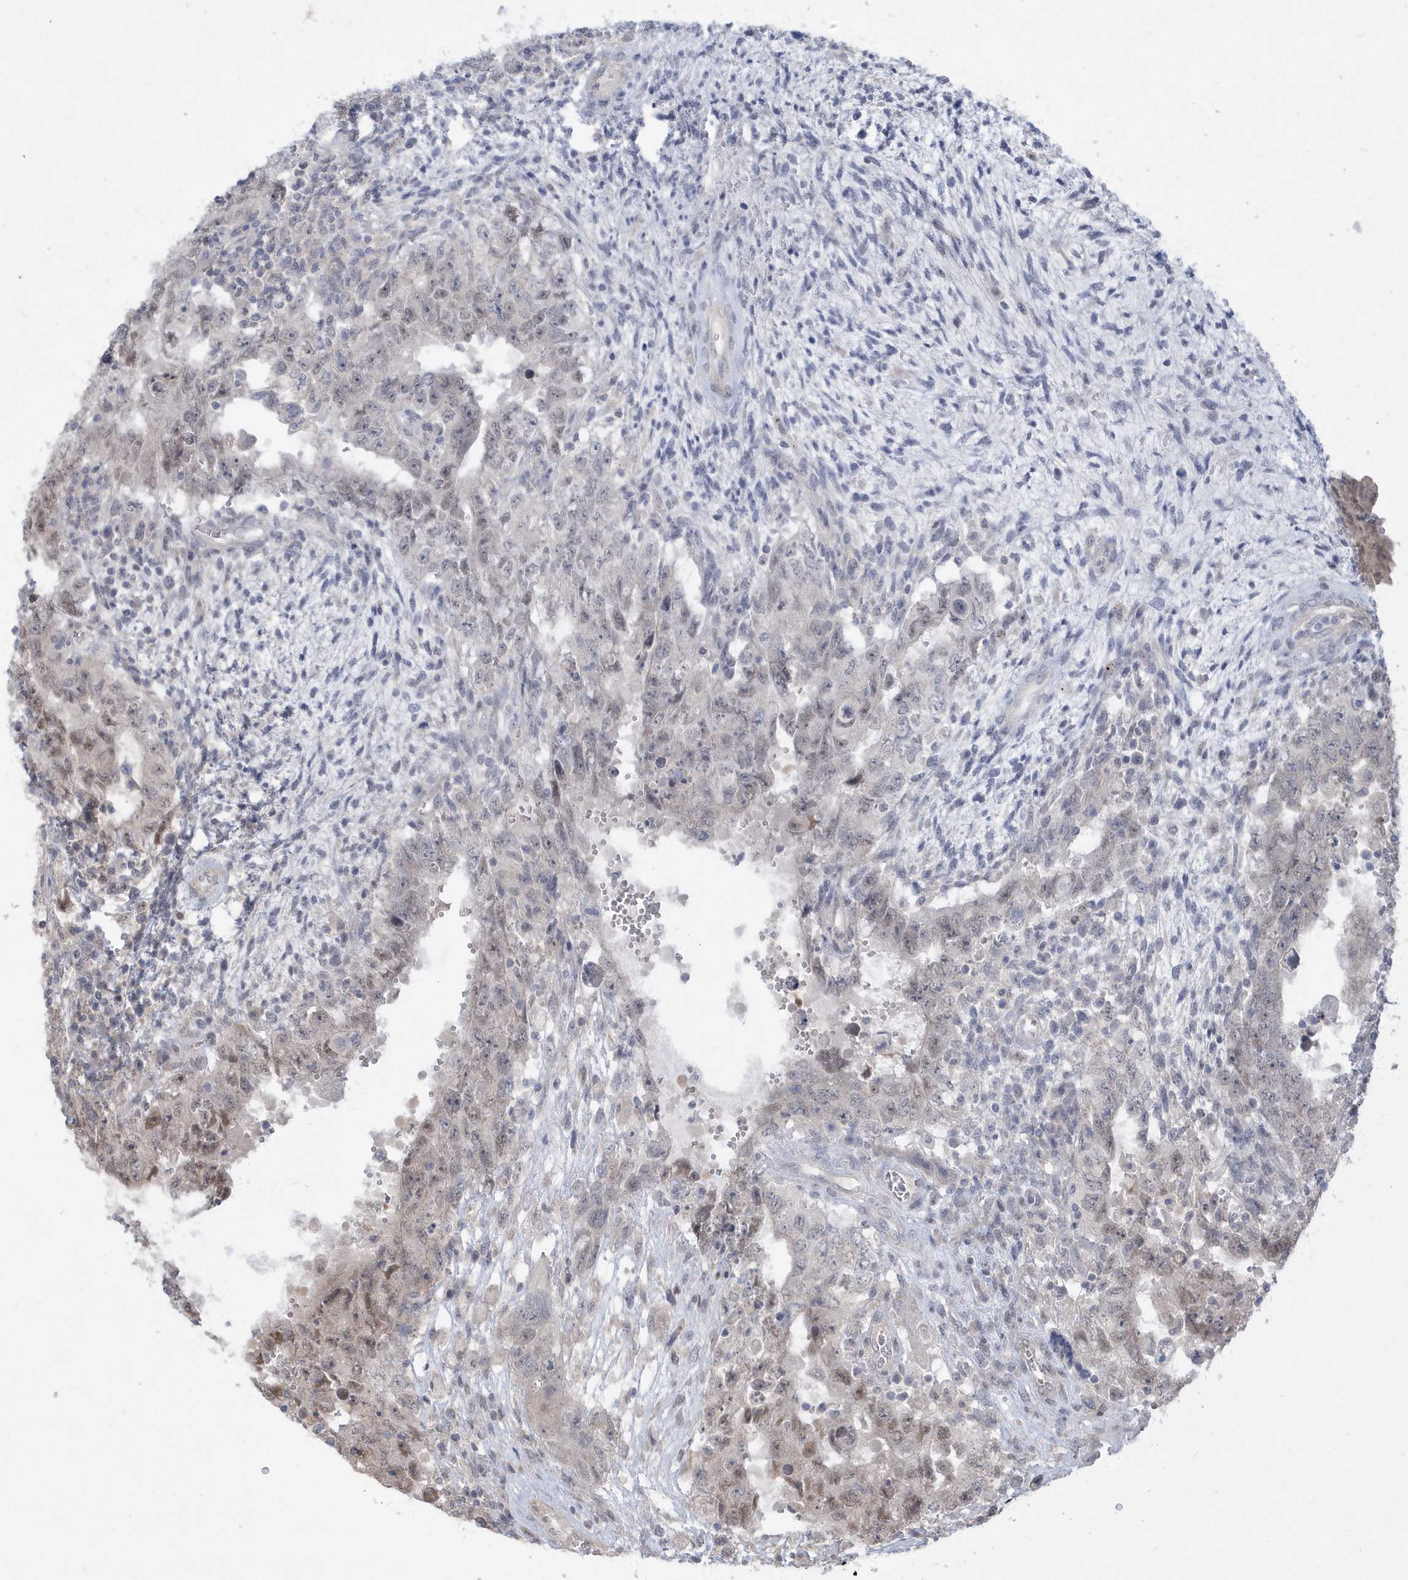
{"staining": {"intensity": "moderate", "quantity": "<25%", "location": "nuclear"}, "tissue": "testis cancer", "cell_type": "Tumor cells", "image_type": "cancer", "snomed": [{"axis": "morphology", "description": "Carcinoma, Embryonal, NOS"}, {"axis": "topography", "description": "Testis"}], "caption": "Protein expression analysis of testis cancer reveals moderate nuclear expression in approximately <25% of tumor cells.", "gene": "TSPEAR", "patient": {"sex": "male", "age": 26}}